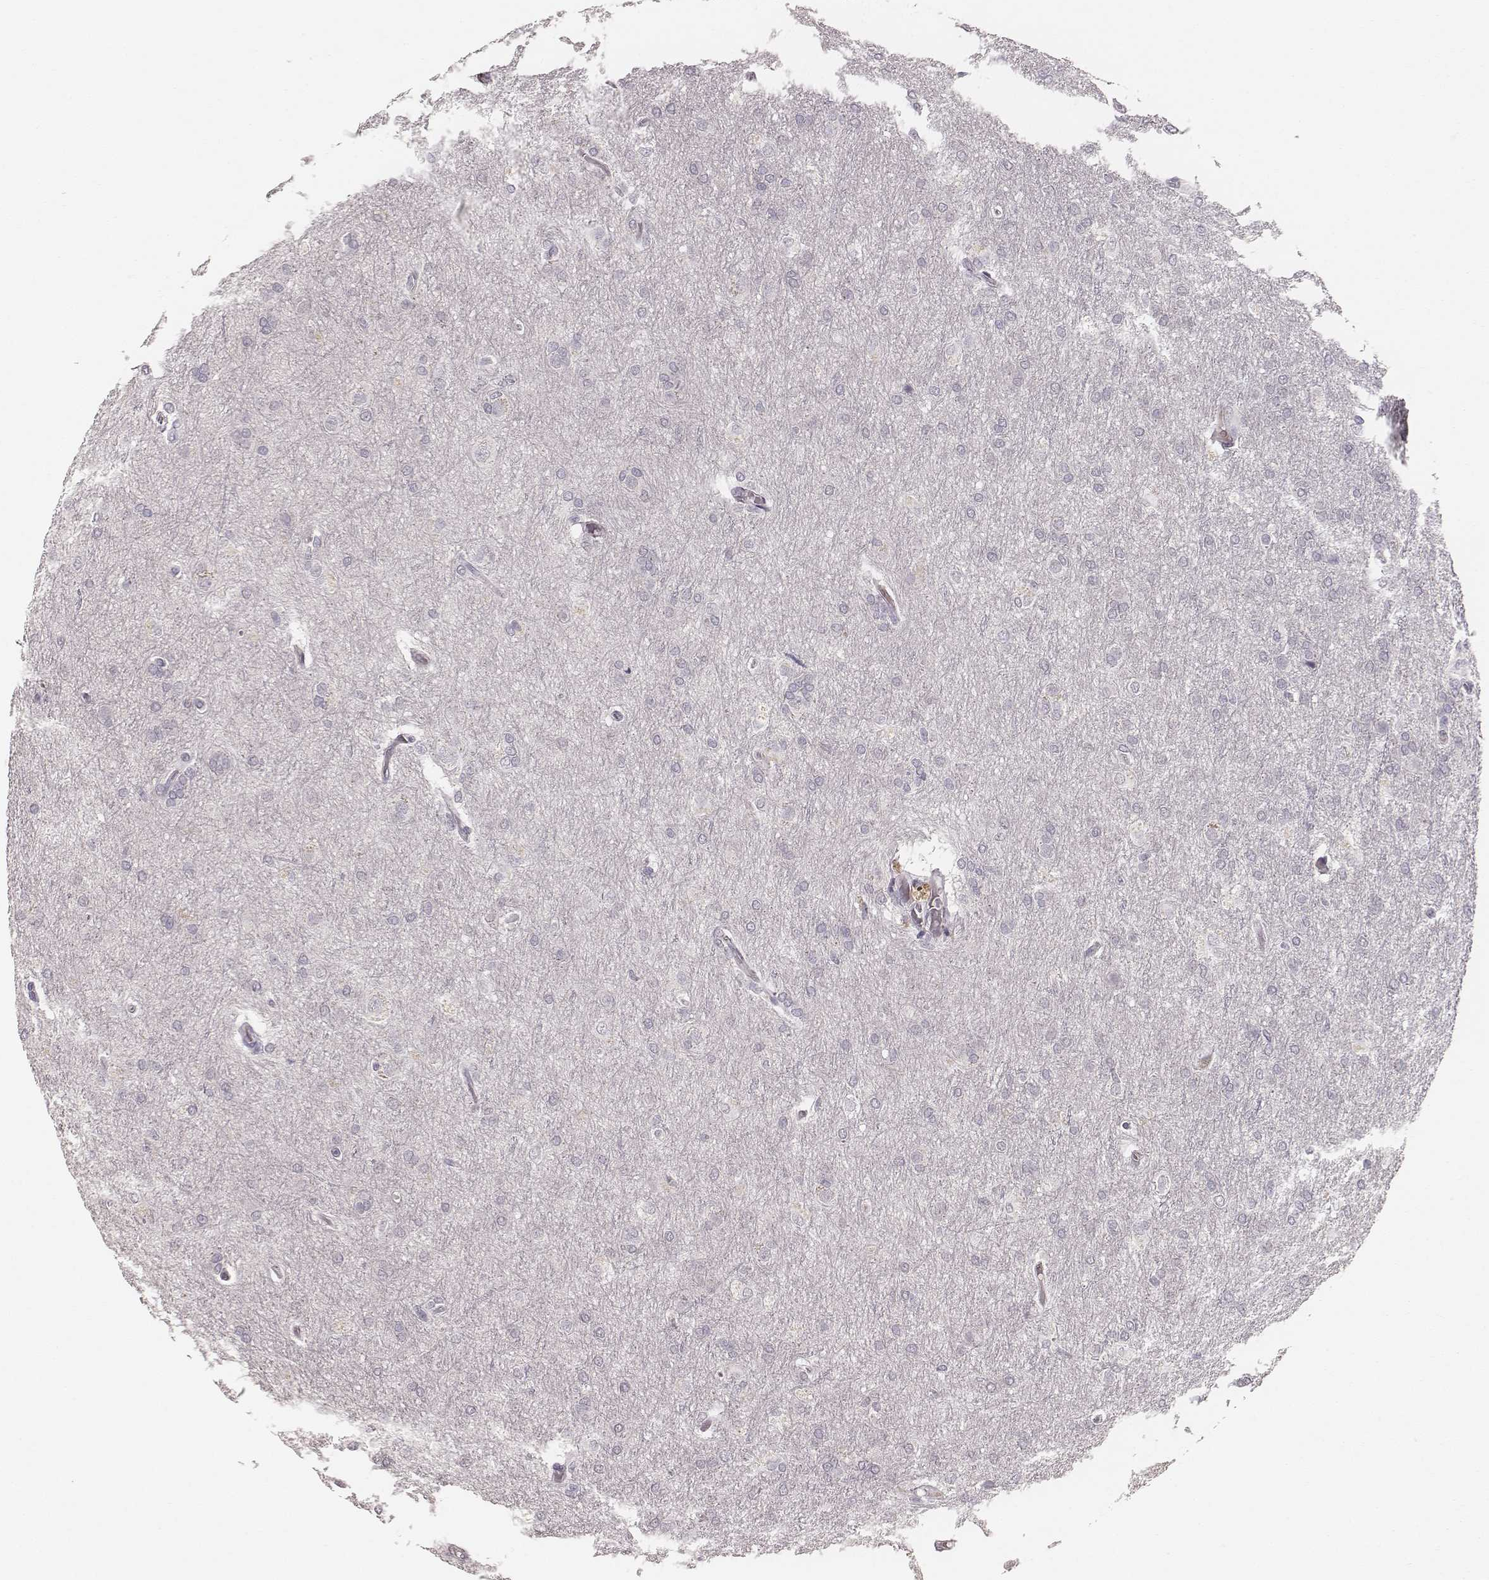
{"staining": {"intensity": "negative", "quantity": "none", "location": "none"}, "tissue": "glioma", "cell_type": "Tumor cells", "image_type": "cancer", "snomed": [{"axis": "morphology", "description": "Glioma, malignant, High grade"}, {"axis": "topography", "description": "Brain"}], "caption": "Histopathology image shows no significant protein positivity in tumor cells of malignant glioma (high-grade).", "gene": "LY6K", "patient": {"sex": "male", "age": 68}}